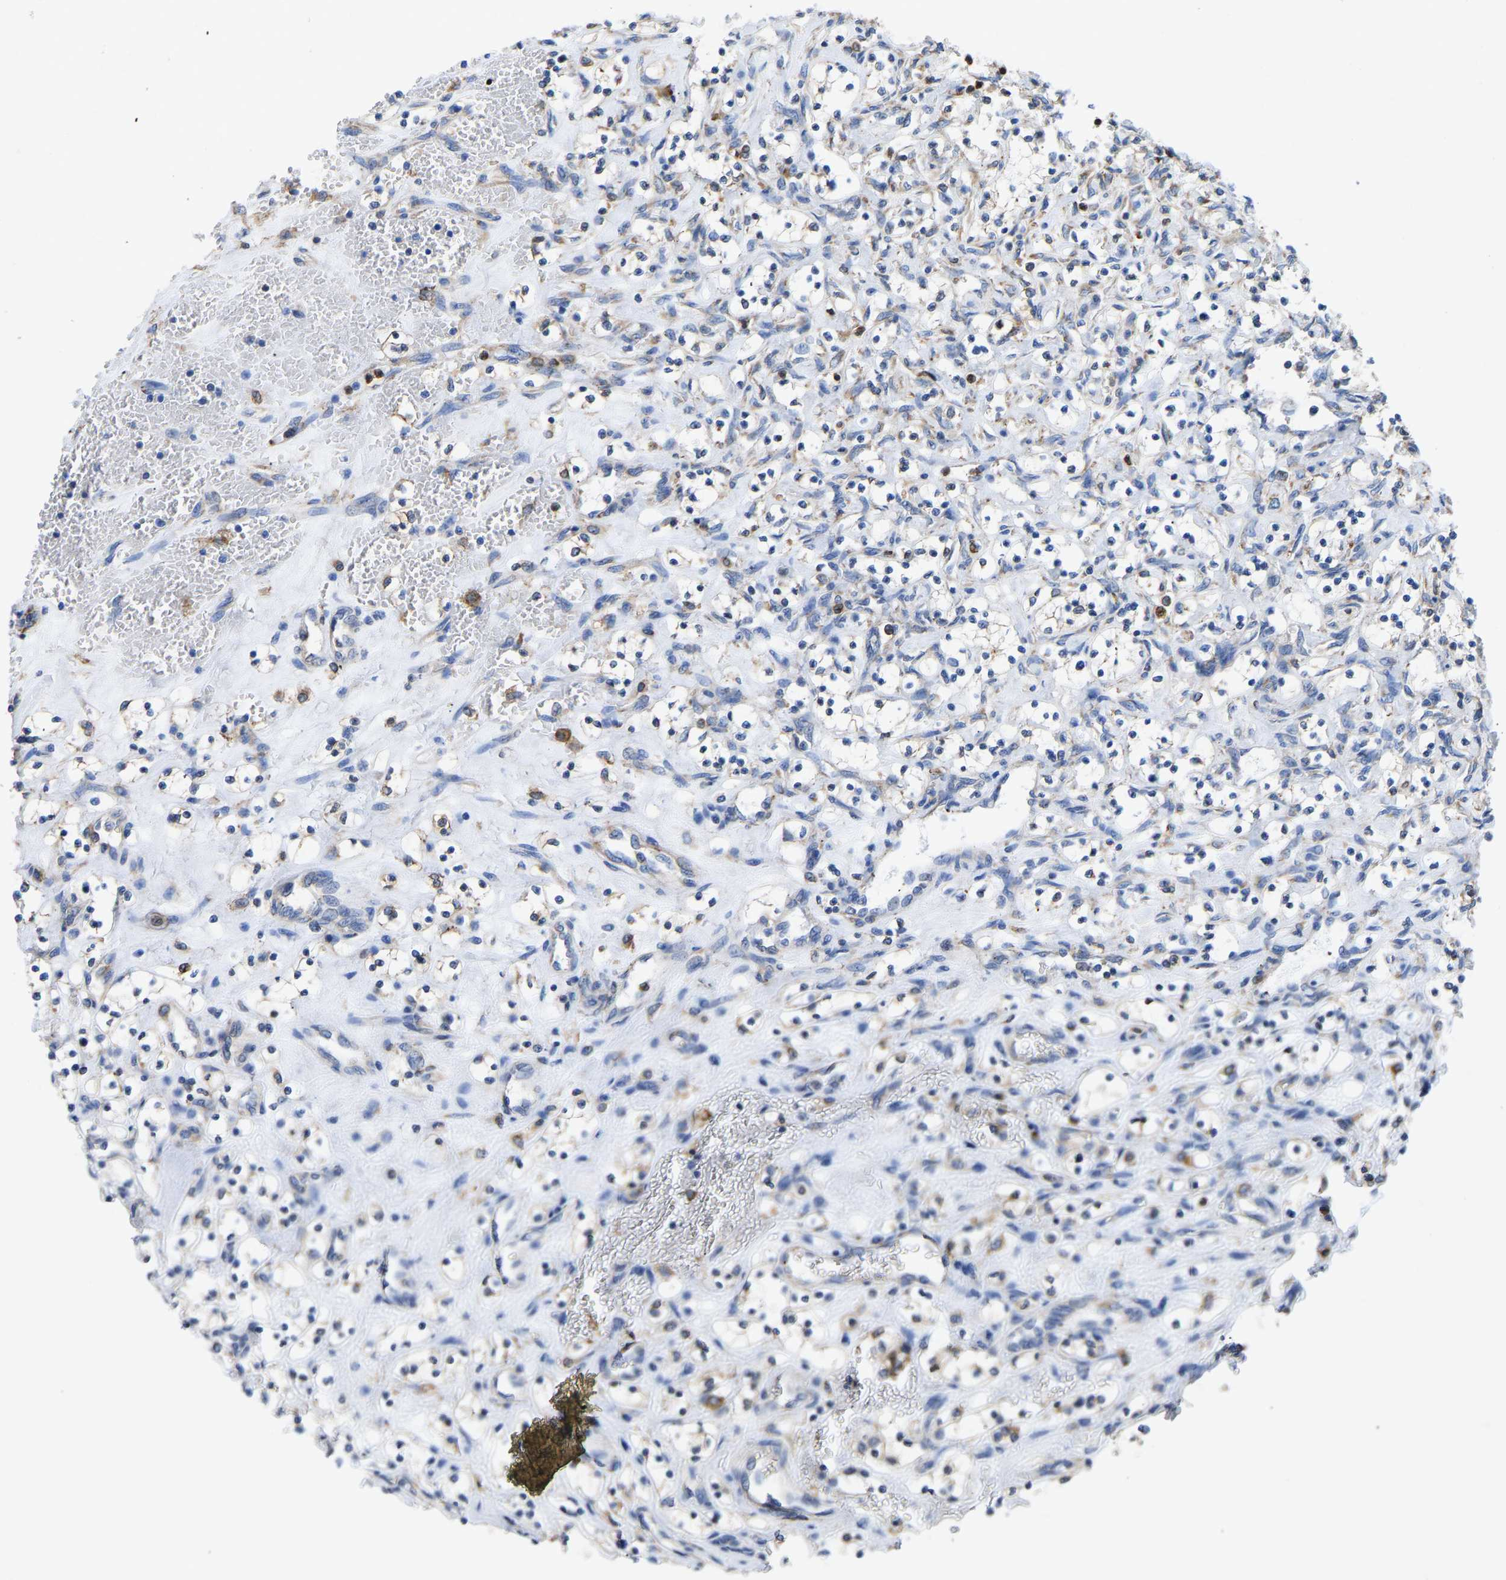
{"staining": {"intensity": "negative", "quantity": "none", "location": "none"}, "tissue": "renal cancer", "cell_type": "Tumor cells", "image_type": "cancer", "snomed": [{"axis": "morphology", "description": "Adenocarcinoma, NOS"}, {"axis": "topography", "description": "Kidney"}], "caption": "Human renal cancer (adenocarcinoma) stained for a protein using immunohistochemistry (IHC) reveals no expression in tumor cells.", "gene": "P4HB", "patient": {"sex": "female", "age": 69}}